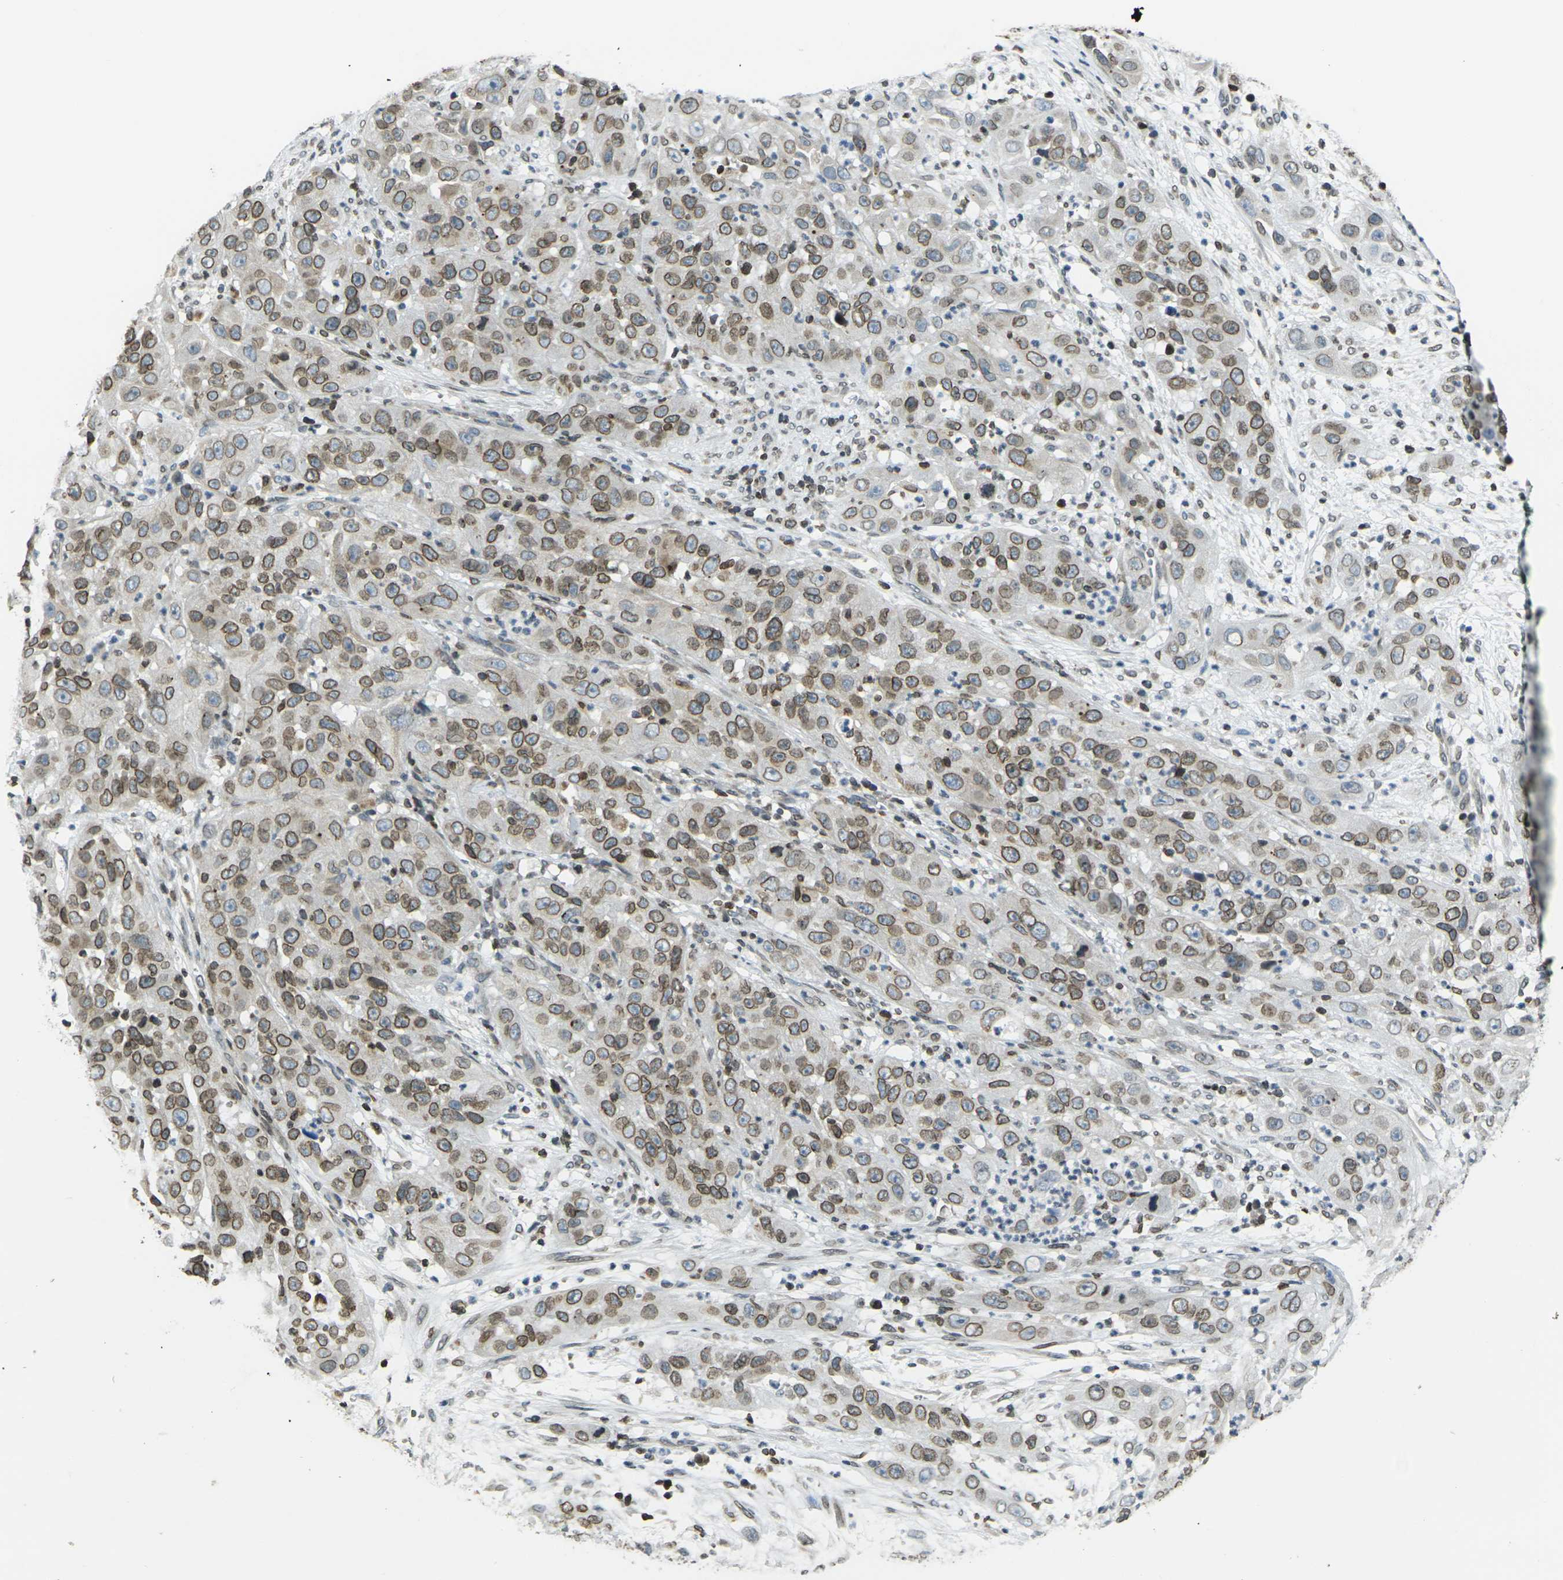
{"staining": {"intensity": "moderate", "quantity": ">75%", "location": "cytoplasmic/membranous,nuclear"}, "tissue": "cervical cancer", "cell_type": "Tumor cells", "image_type": "cancer", "snomed": [{"axis": "morphology", "description": "Squamous cell carcinoma, NOS"}, {"axis": "topography", "description": "Cervix"}], "caption": "High-power microscopy captured an immunohistochemistry (IHC) image of cervical cancer (squamous cell carcinoma), revealing moderate cytoplasmic/membranous and nuclear staining in approximately >75% of tumor cells.", "gene": "BRDT", "patient": {"sex": "female", "age": 32}}